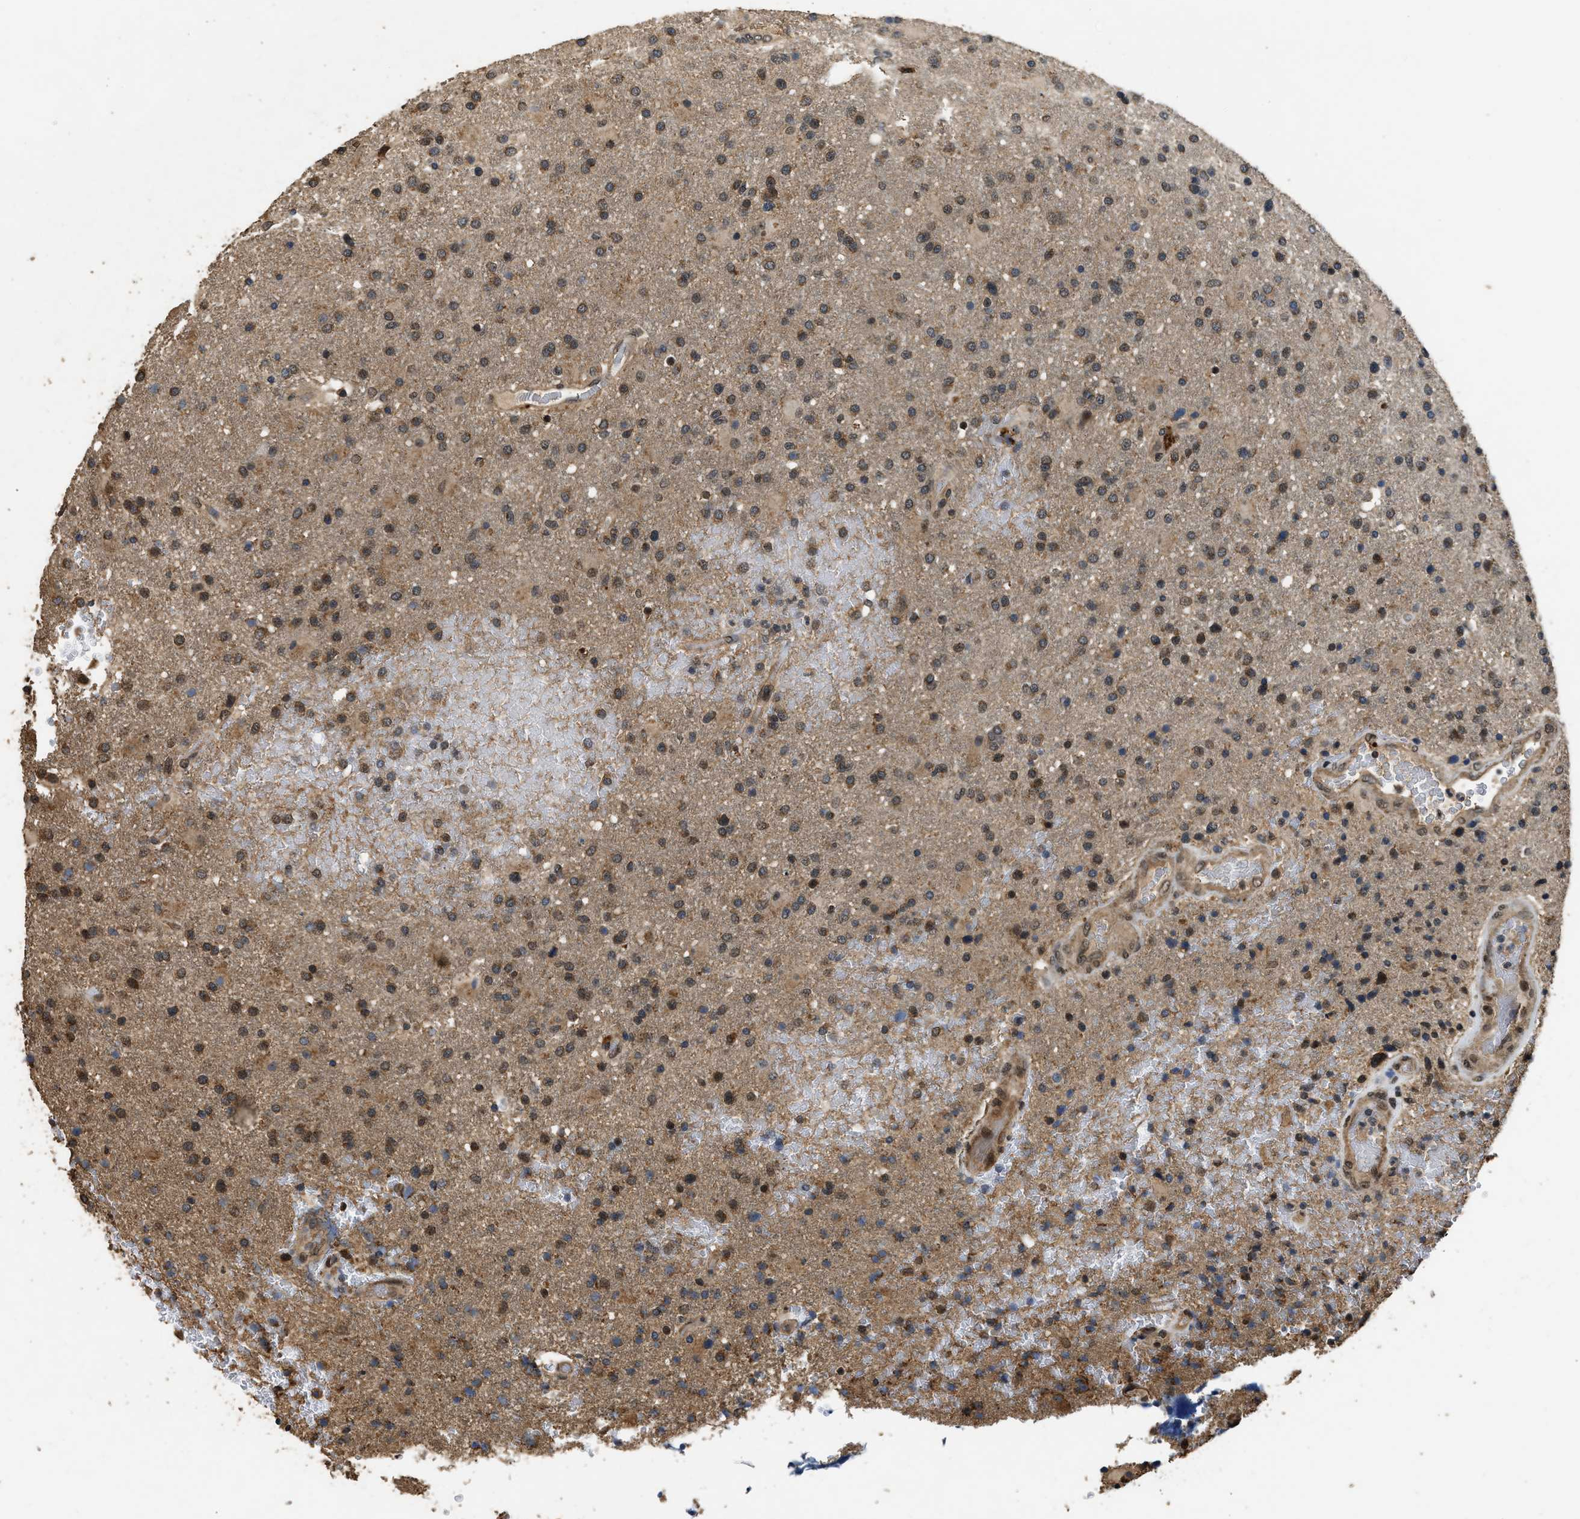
{"staining": {"intensity": "moderate", "quantity": ">75%", "location": "cytoplasmic/membranous"}, "tissue": "glioma", "cell_type": "Tumor cells", "image_type": "cancer", "snomed": [{"axis": "morphology", "description": "Glioma, malignant, High grade"}, {"axis": "topography", "description": "Brain"}], "caption": "There is medium levels of moderate cytoplasmic/membranous staining in tumor cells of malignant glioma (high-grade), as demonstrated by immunohistochemical staining (brown color).", "gene": "DENND6B", "patient": {"sex": "male", "age": 72}}